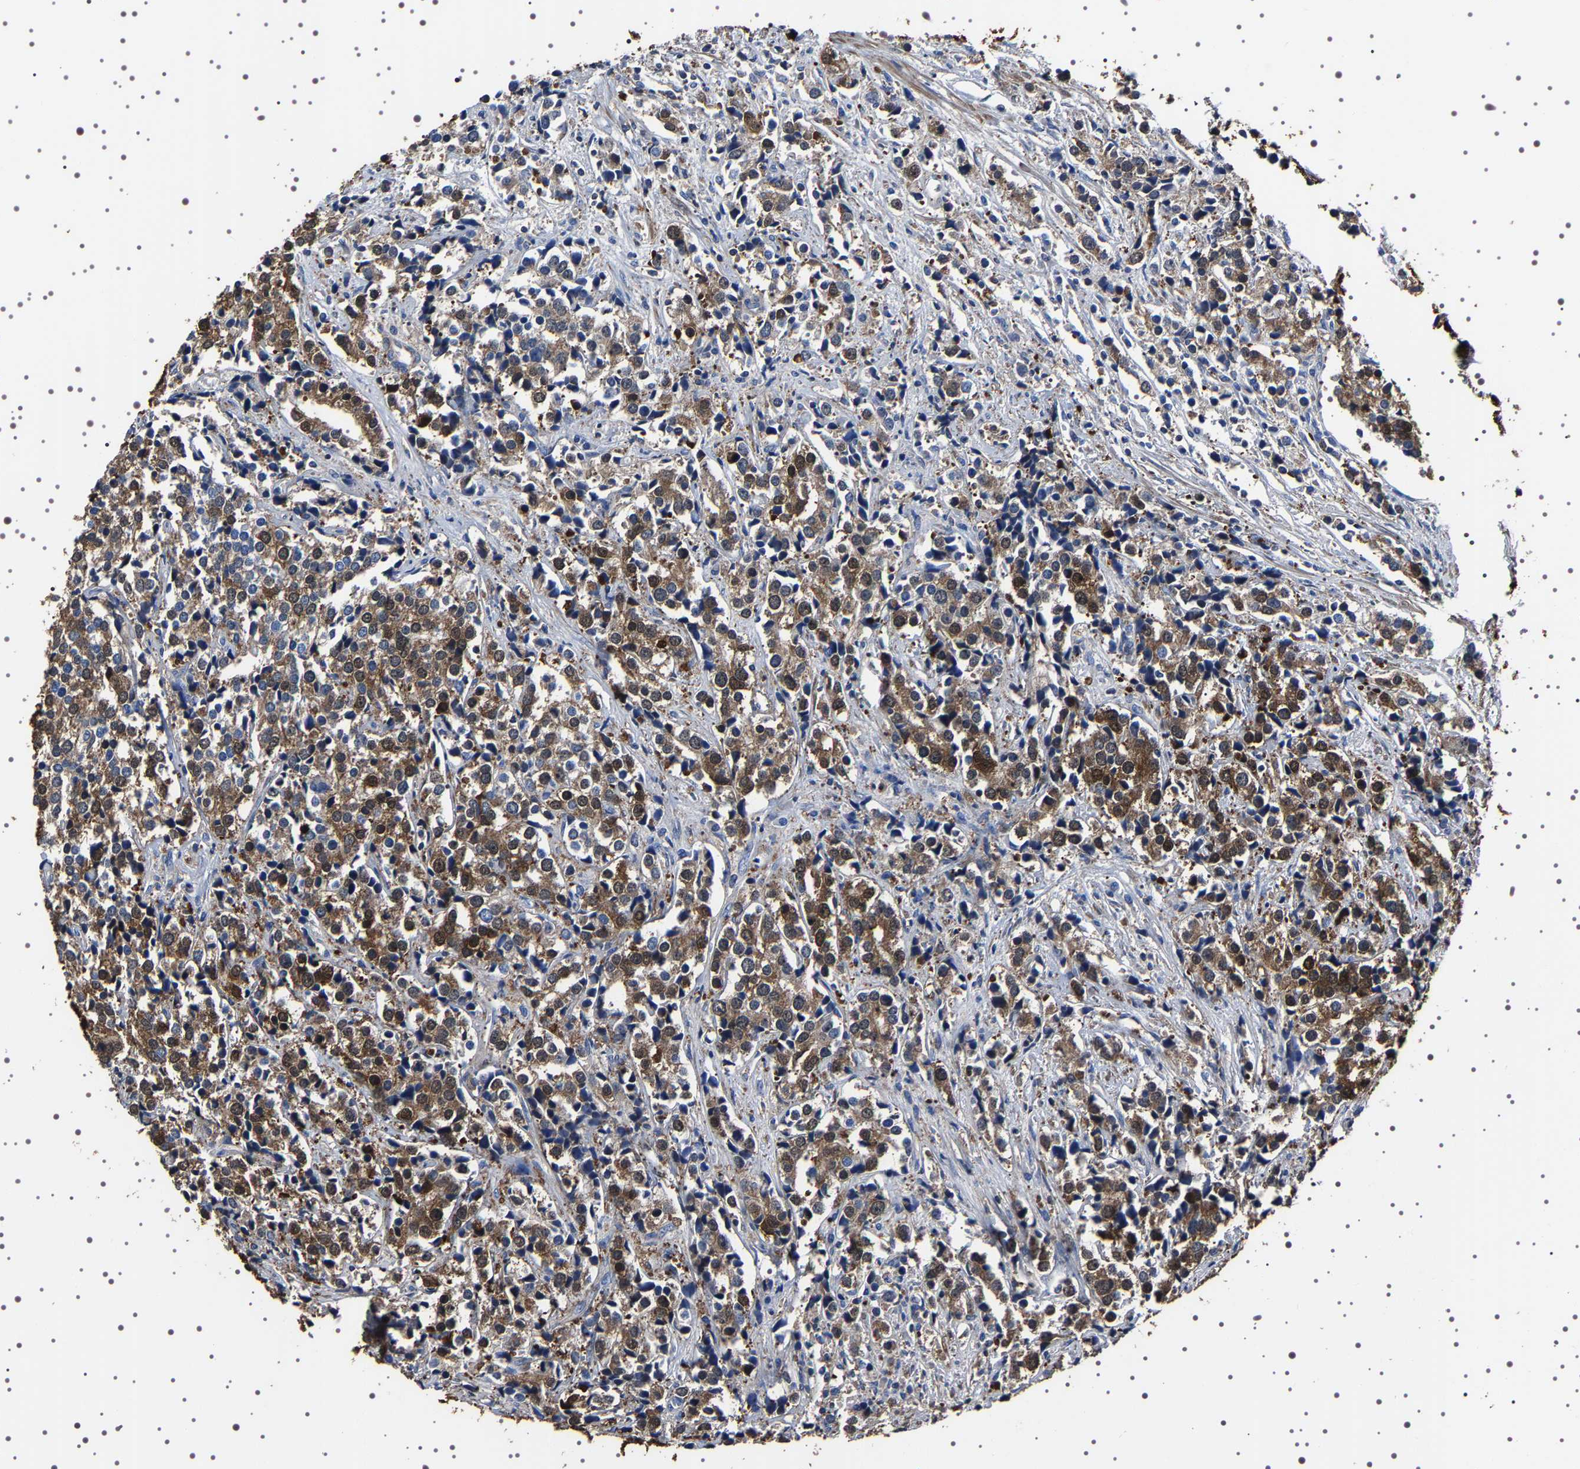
{"staining": {"intensity": "moderate", "quantity": ">75%", "location": "cytoplasmic/membranous,nuclear"}, "tissue": "prostate cancer", "cell_type": "Tumor cells", "image_type": "cancer", "snomed": [{"axis": "morphology", "description": "Adenocarcinoma, High grade"}, {"axis": "topography", "description": "Prostate"}], "caption": "The immunohistochemical stain labels moderate cytoplasmic/membranous and nuclear positivity in tumor cells of prostate cancer tissue.", "gene": "WDR1", "patient": {"sex": "male", "age": 71}}